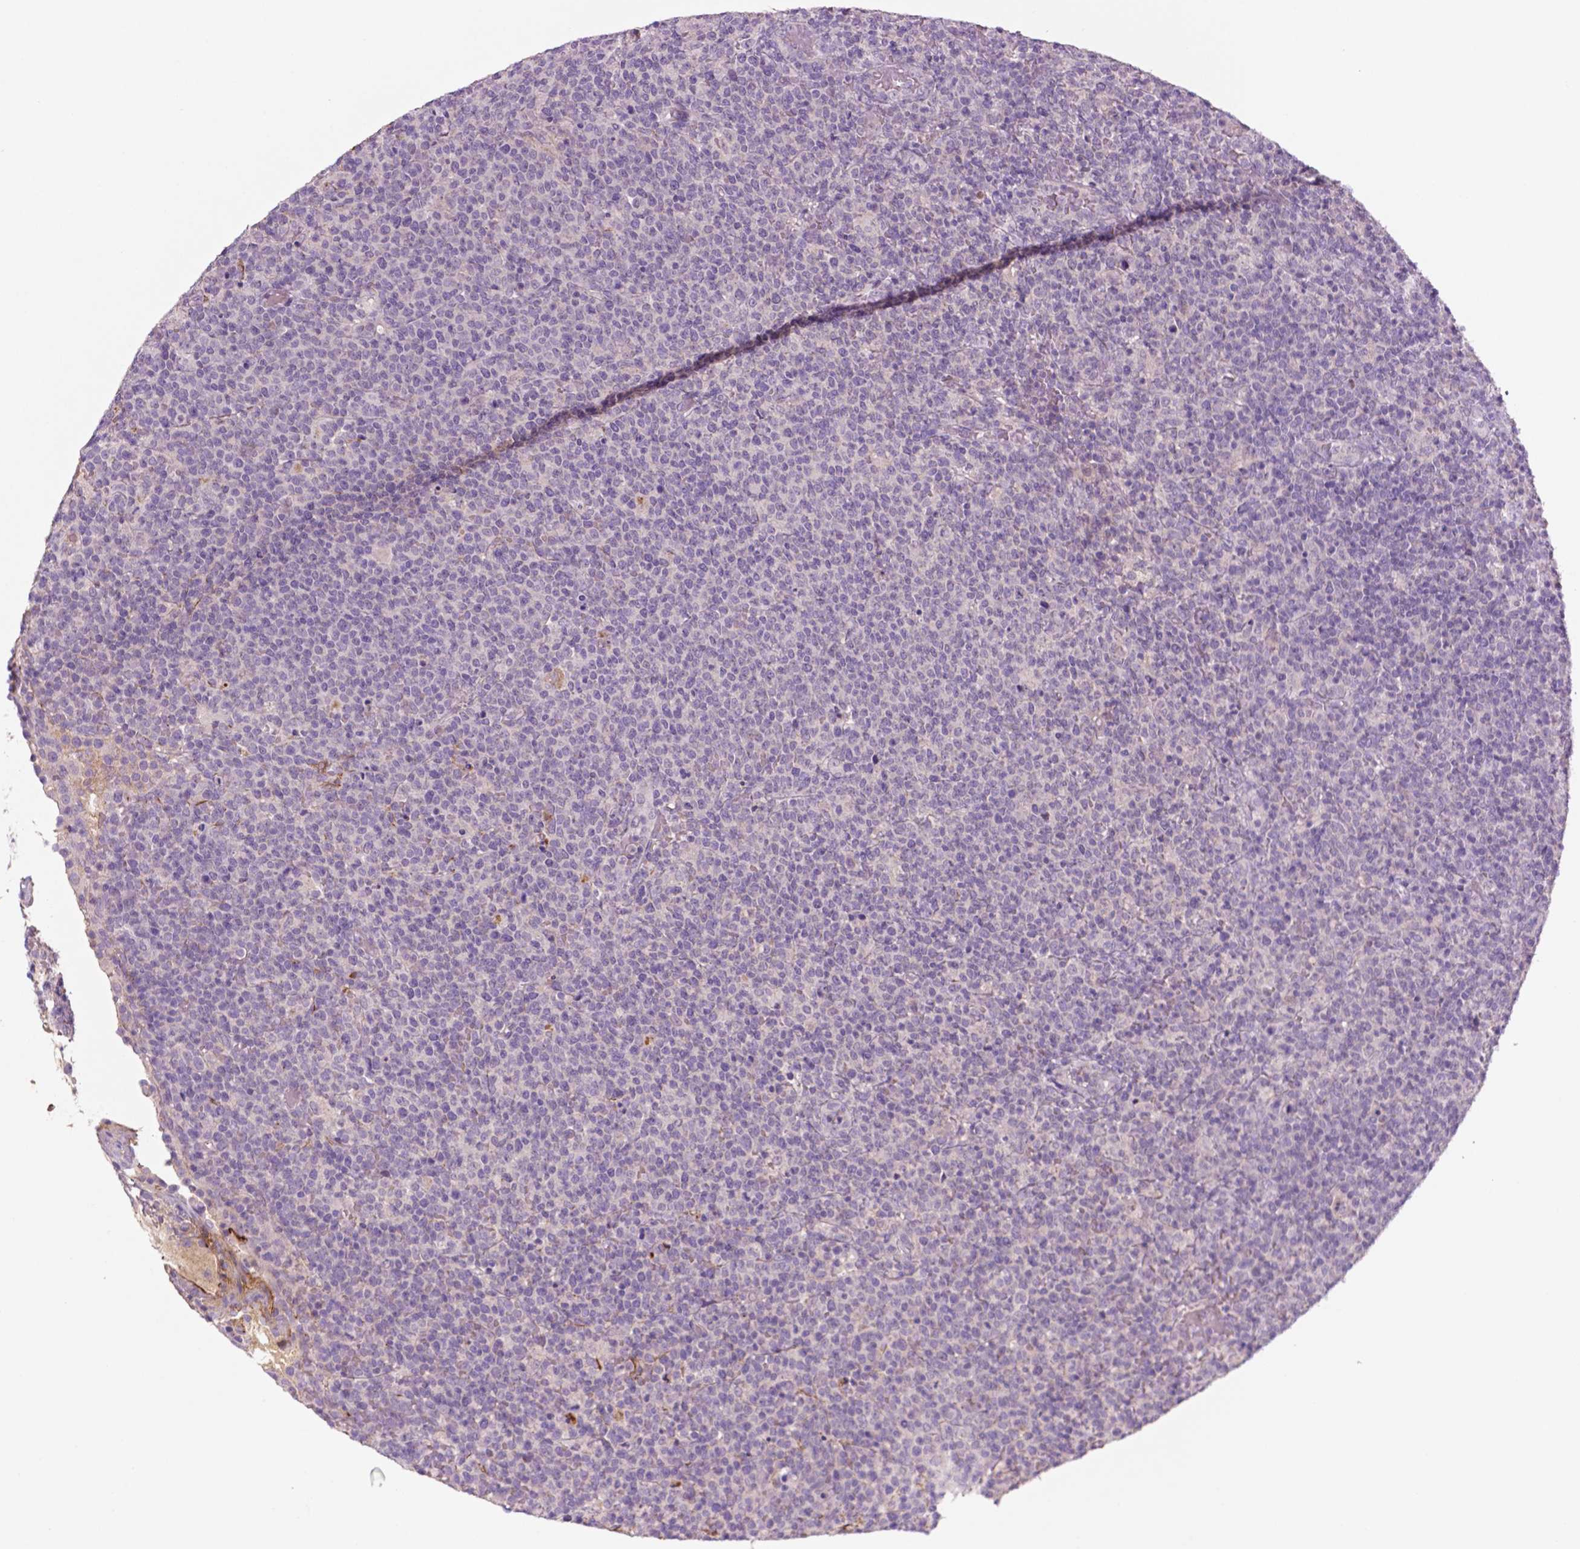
{"staining": {"intensity": "negative", "quantity": "none", "location": "none"}, "tissue": "lymphoma", "cell_type": "Tumor cells", "image_type": "cancer", "snomed": [{"axis": "morphology", "description": "Malignant lymphoma, non-Hodgkin's type, High grade"}, {"axis": "topography", "description": "Lymph node"}], "caption": "This is a photomicrograph of immunohistochemistry staining of high-grade malignant lymphoma, non-Hodgkin's type, which shows no staining in tumor cells. (DAB (3,3'-diaminobenzidine) immunohistochemistry, high magnification).", "gene": "FBLN1", "patient": {"sex": "male", "age": 61}}